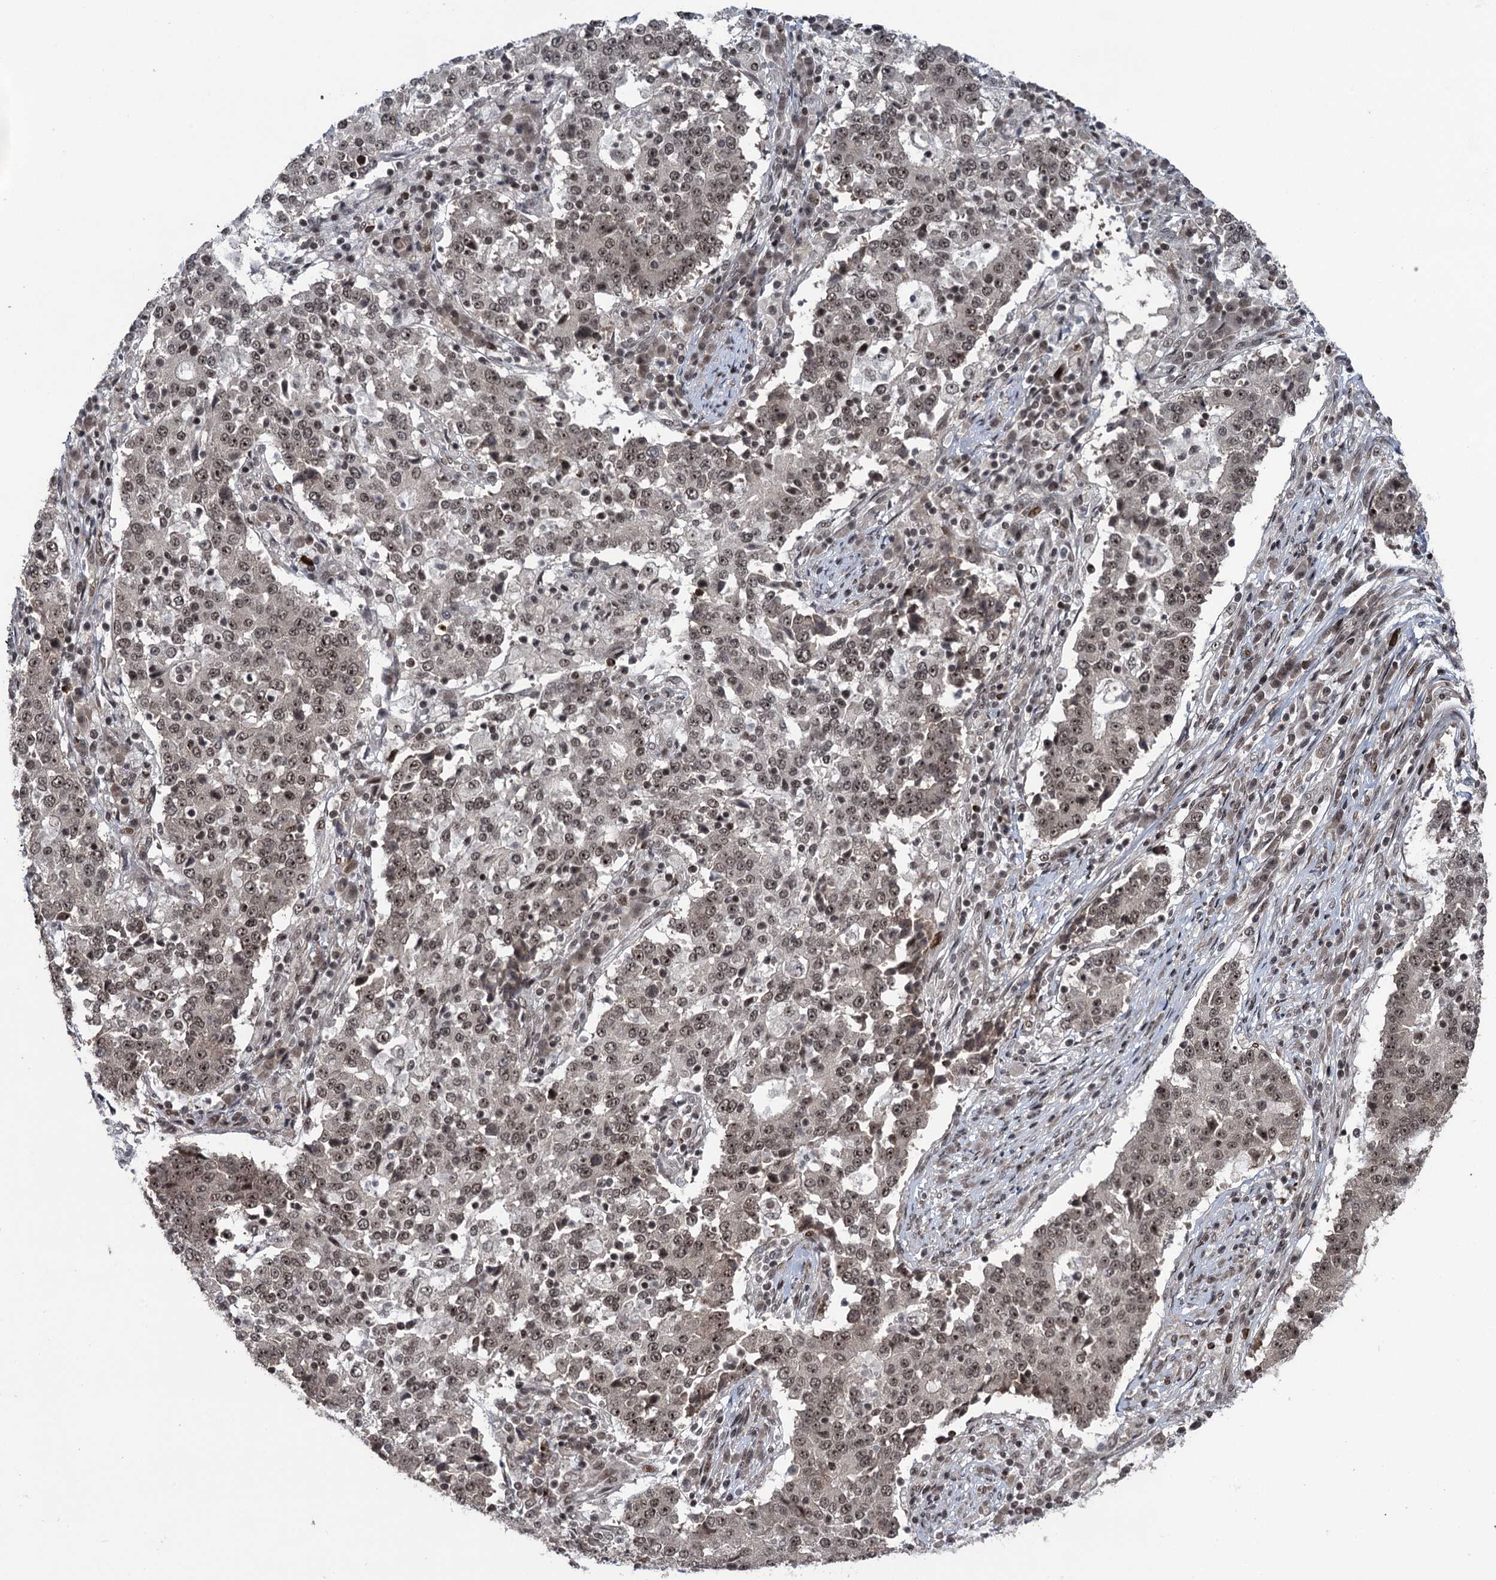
{"staining": {"intensity": "moderate", "quantity": ">75%", "location": "nuclear"}, "tissue": "stomach cancer", "cell_type": "Tumor cells", "image_type": "cancer", "snomed": [{"axis": "morphology", "description": "Adenocarcinoma, NOS"}, {"axis": "topography", "description": "Stomach"}], "caption": "High-magnification brightfield microscopy of stomach adenocarcinoma stained with DAB (3,3'-diaminobenzidine) (brown) and counterstained with hematoxylin (blue). tumor cells exhibit moderate nuclear expression is appreciated in approximately>75% of cells.", "gene": "ZNF169", "patient": {"sex": "male", "age": 59}}